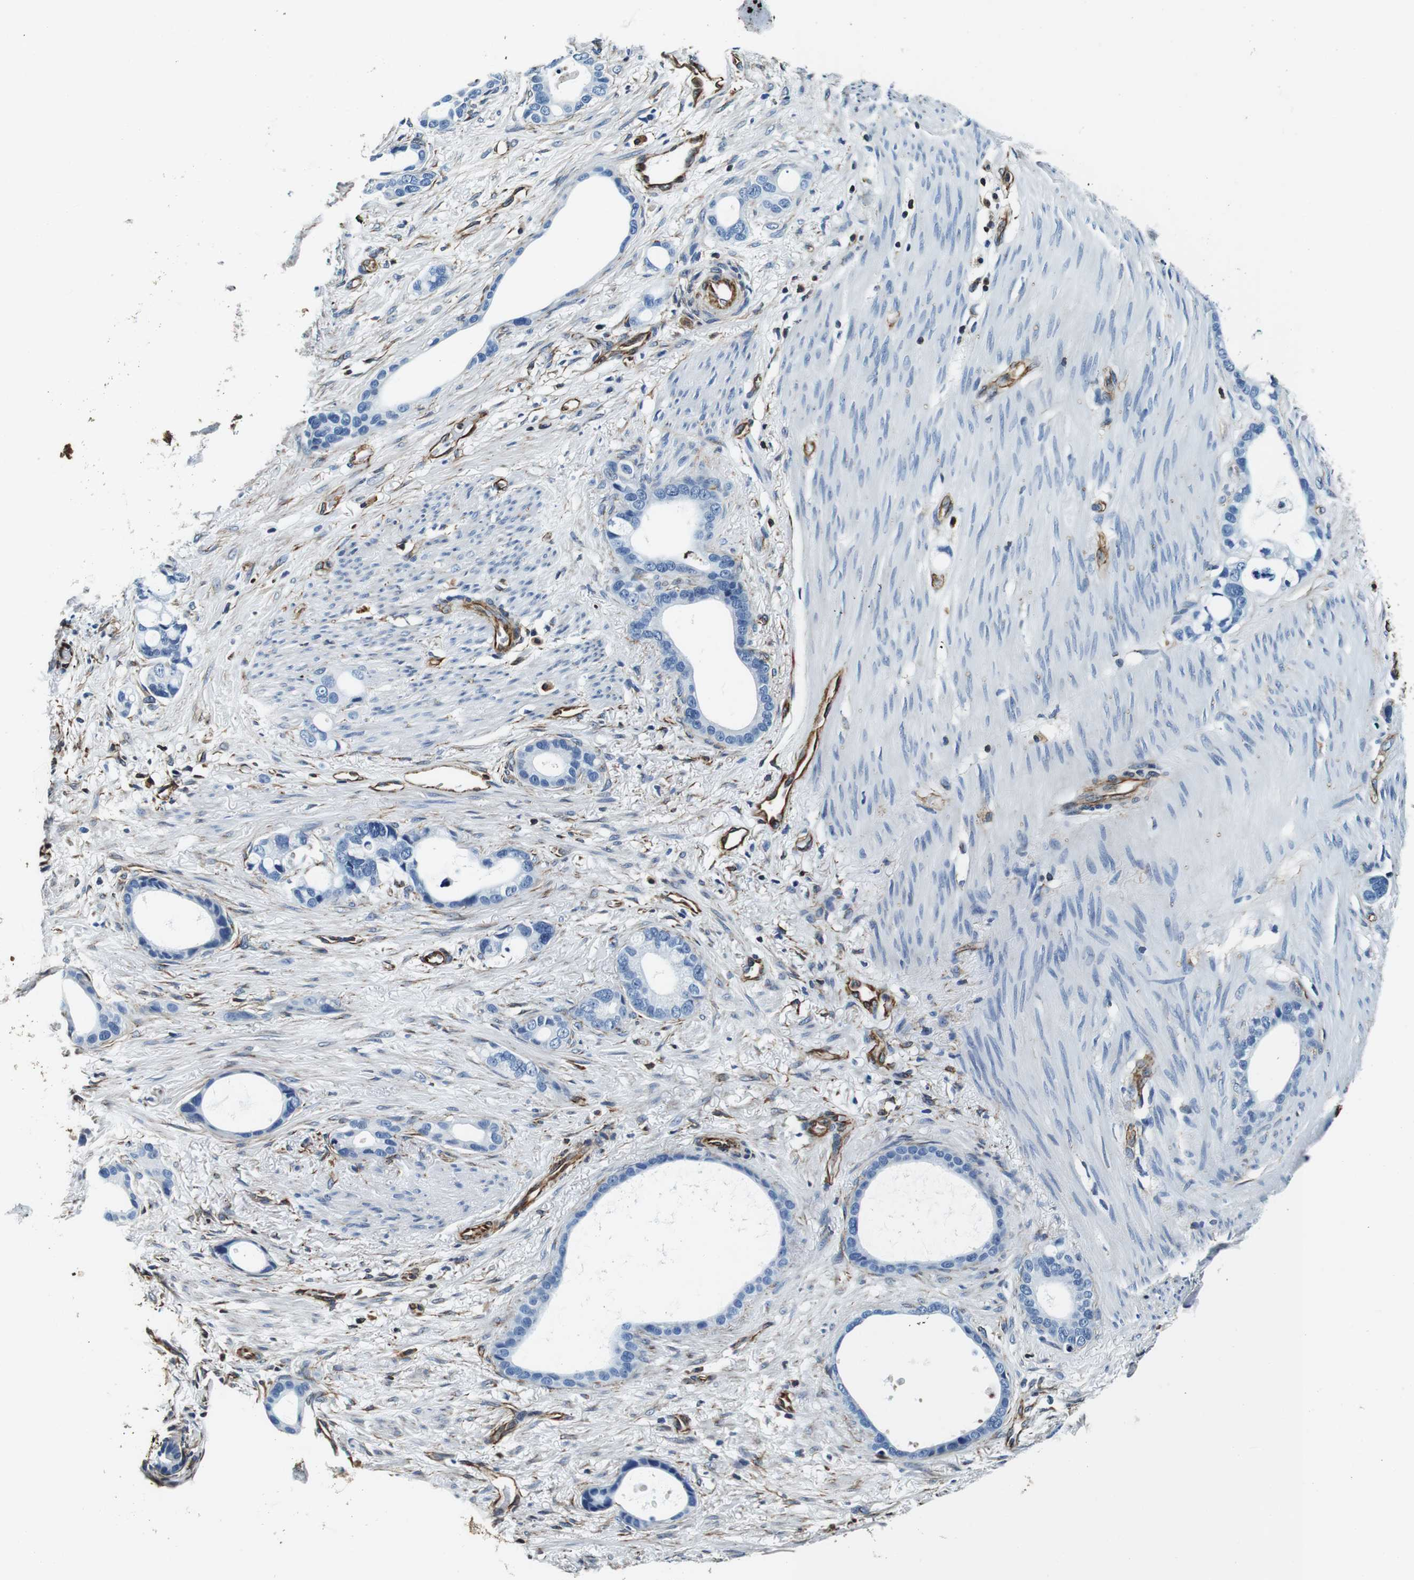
{"staining": {"intensity": "negative", "quantity": "none", "location": "none"}, "tissue": "stomach cancer", "cell_type": "Tumor cells", "image_type": "cancer", "snomed": [{"axis": "morphology", "description": "Adenocarcinoma, NOS"}, {"axis": "topography", "description": "Stomach"}], "caption": "Tumor cells show no significant protein positivity in stomach cancer (adenocarcinoma).", "gene": "GJE1", "patient": {"sex": "female", "age": 75}}